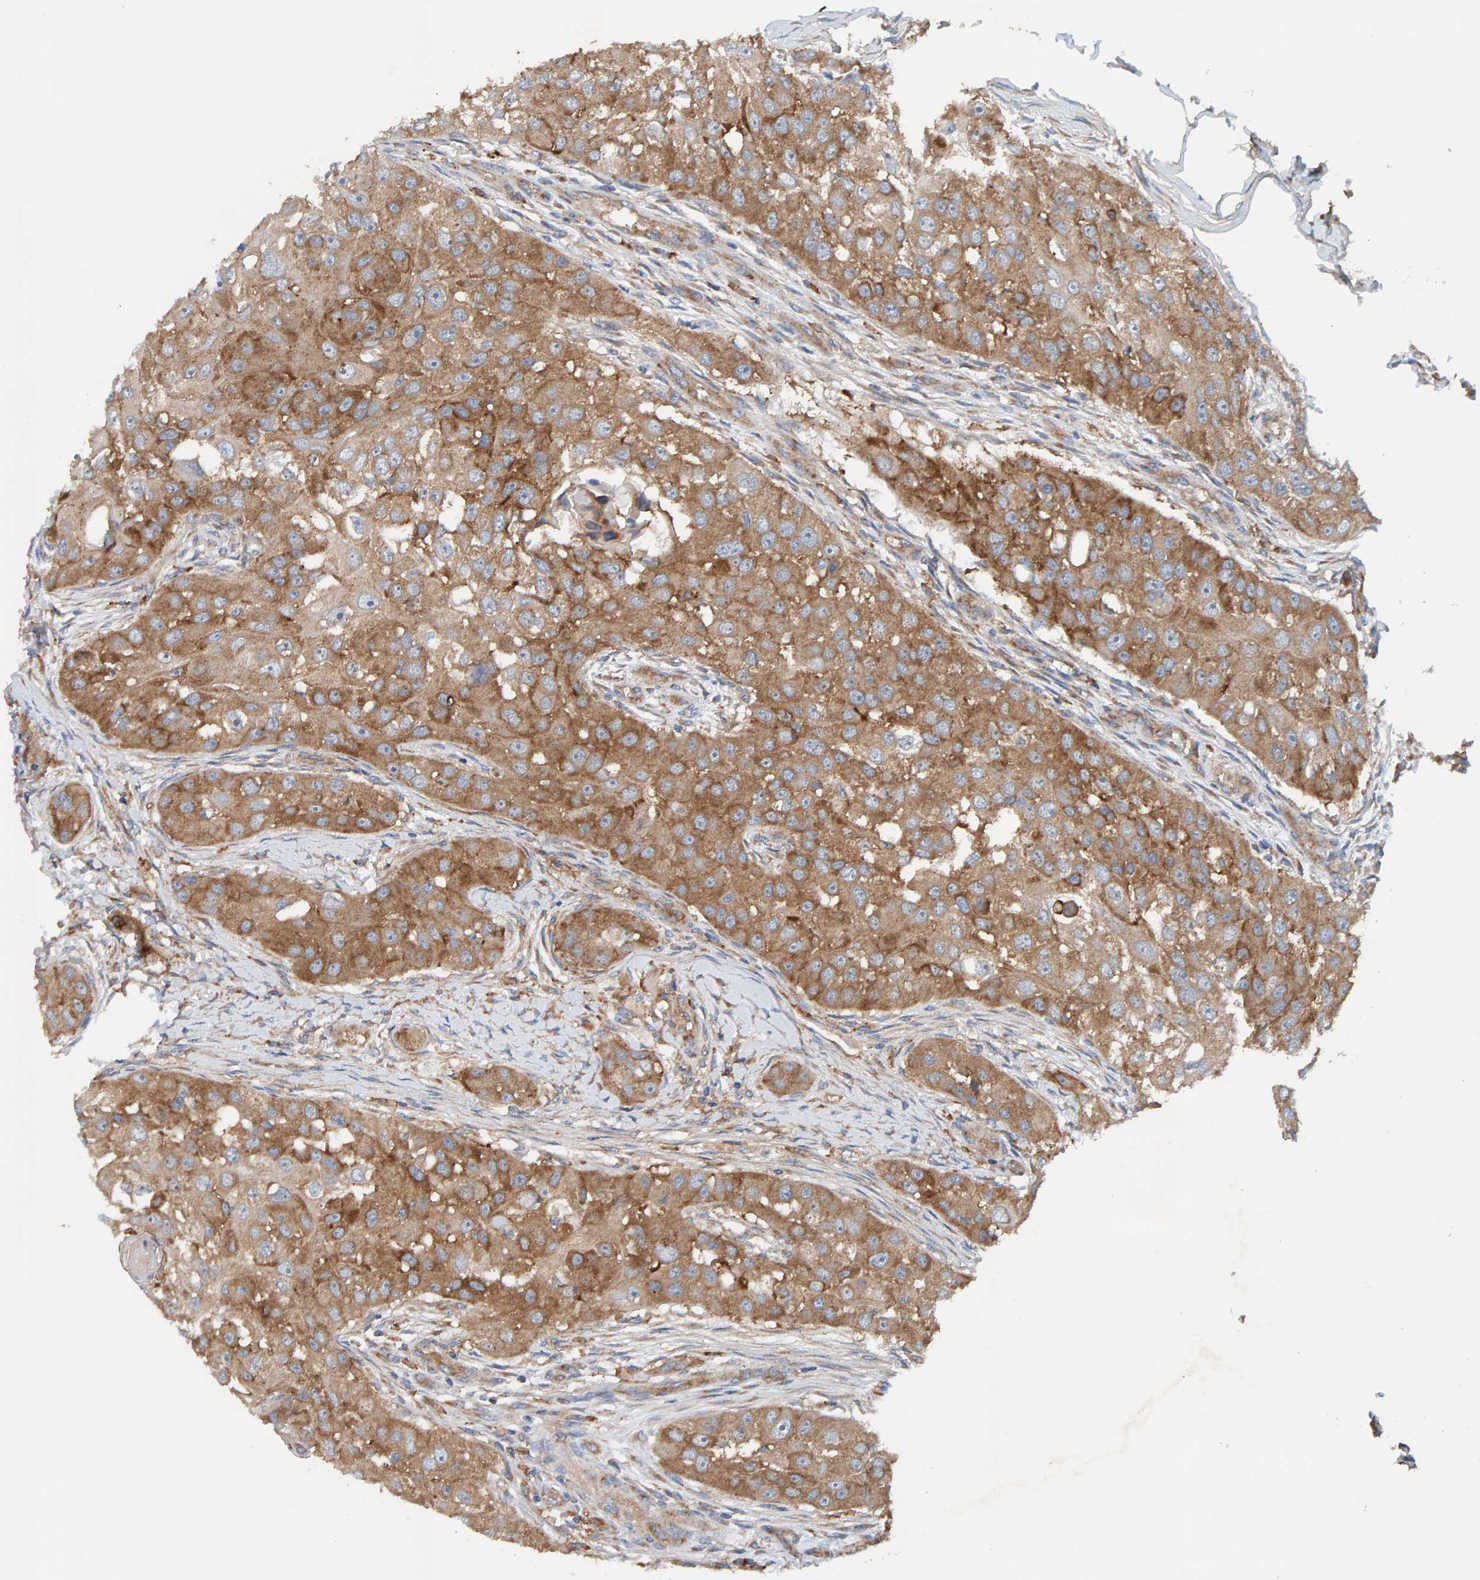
{"staining": {"intensity": "moderate", "quantity": ">75%", "location": "cytoplasmic/membranous"}, "tissue": "head and neck cancer", "cell_type": "Tumor cells", "image_type": "cancer", "snomed": [{"axis": "morphology", "description": "Normal tissue, NOS"}, {"axis": "morphology", "description": "Squamous cell carcinoma, NOS"}, {"axis": "topography", "description": "Skeletal muscle"}, {"axis": "topography", "description": "Head-Neck"}], "caption": "Squamous cell carcinoma (head and neck) stained for a protein shows moderate cytoplasmic/membranous positivity in tumor cells. (Brightfield microscopy of DAB IHC at high magnification).", "gene": "MKLN1", "patient": {"sex": "male", "age": 51}}